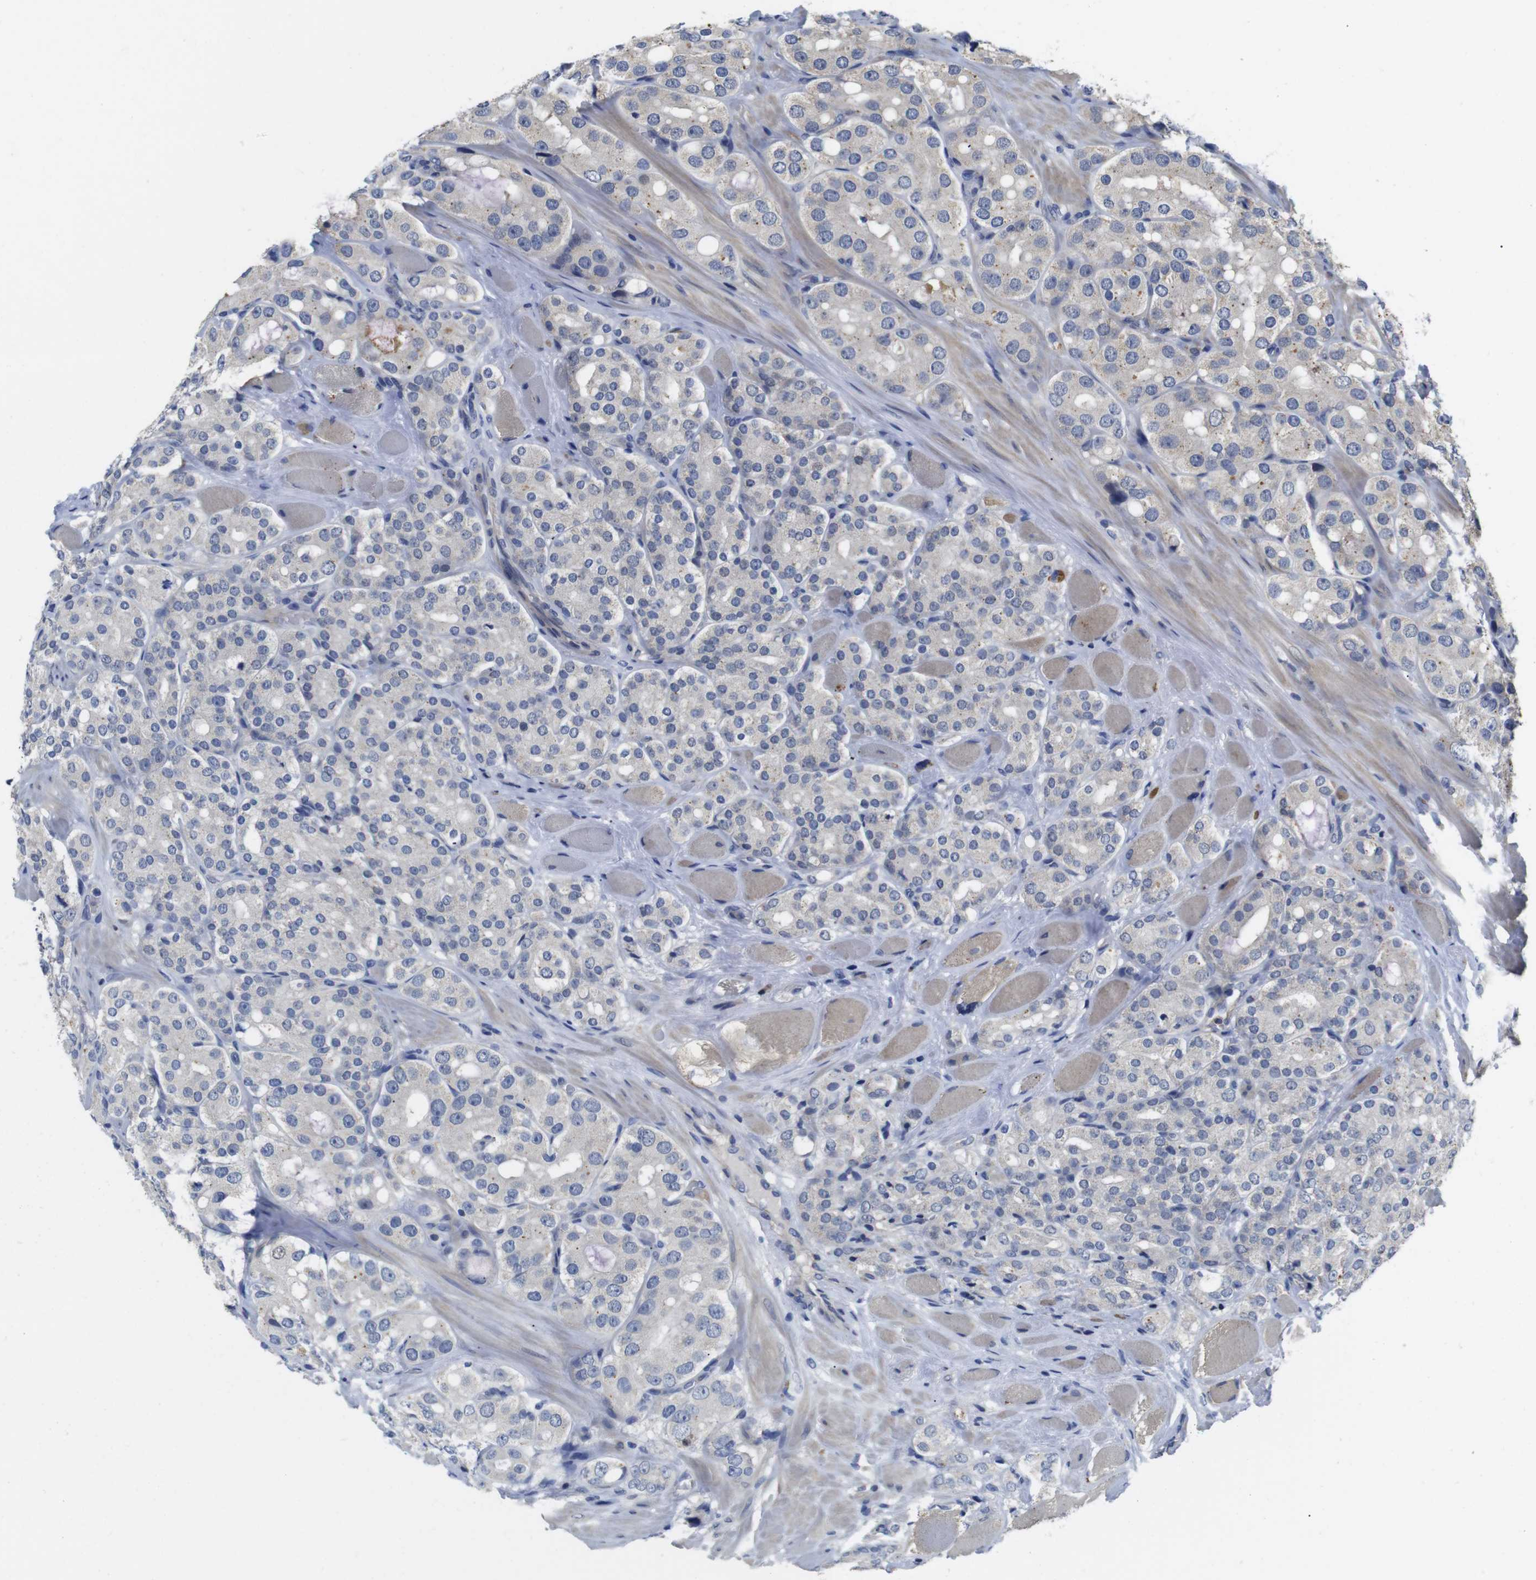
{"staining": {"intensity": "negative", "quantity": "none", "location": "none"}, "tissue": "prostate cancer", "cell_type": "Tumor cells", "image_type": "cancer", "snomed": [{"axis": "morphology", "description": "Adenocarcinoma, High grade"}, {"axis": "topography", "description": "Prostate"}], "caption": "Immunohistochemical staining of adenocarcinoma (high-grade) (prostate) demonstrates no significant positivity in tumor cells. (IHC, brightfield microscopy, high magnification).", "gene": "FNTA", "patient": {"sex": "male", "age": 65}}